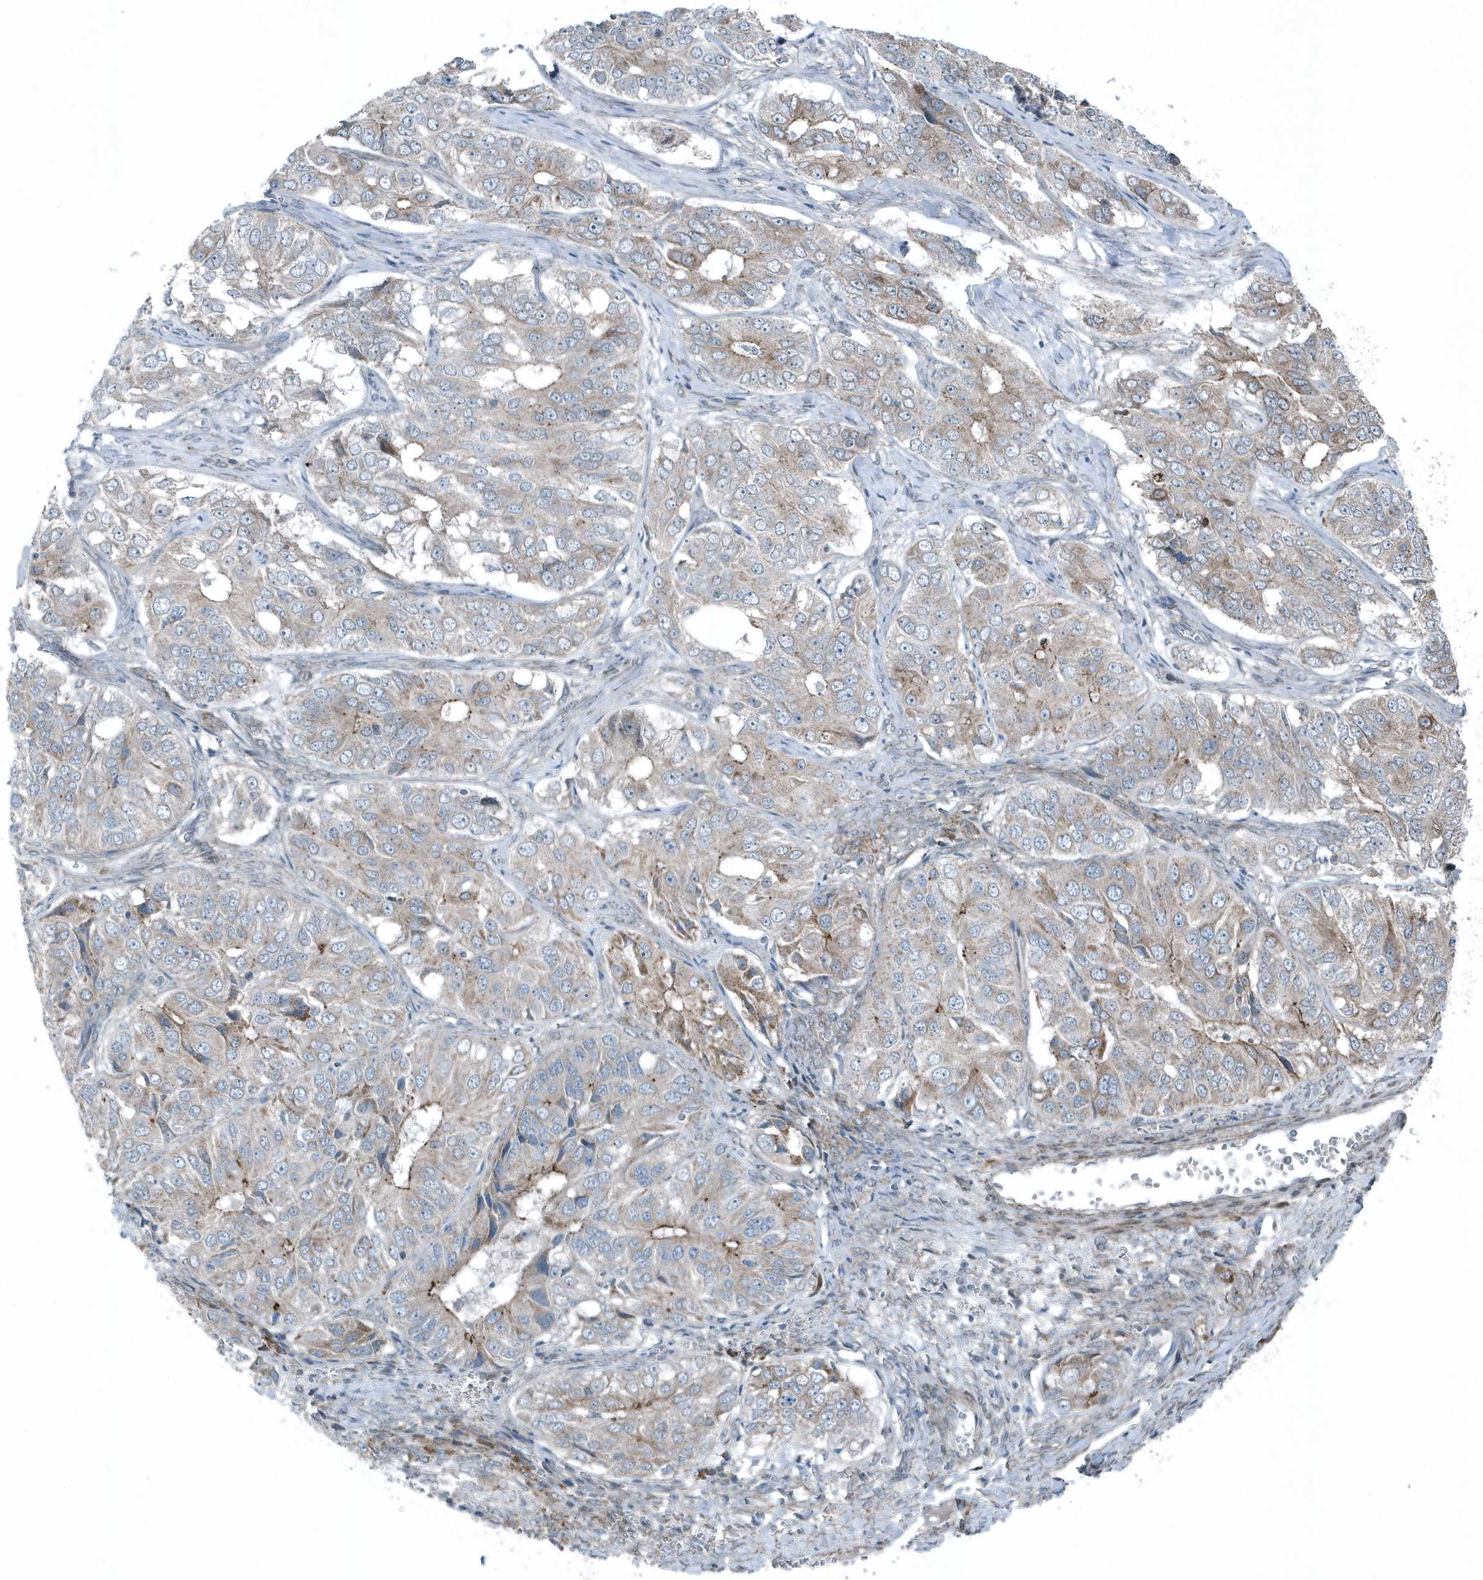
{"staining": {"intensity": "moderate", "quantity": "<25%", "location": "cytoplasmic/membranous"}, "tissue": "ovarian cancer", "cell_type": "Tumor cells", "image_type": "cancer", "snomed": [{"axis": "morphology", "description": "Carcinoma, endometroid"}, {"axis": "topography", "description": "Ovary"}], "caption": "The photomicrograph displays a brown stain indicating the presence of a protein in the cytoplasmic/membranous of tumor cells in ovarian cancer (endometroid carcinoma).", "gene": "GCC2", "patient": {"sex": "female", "age": 51}}